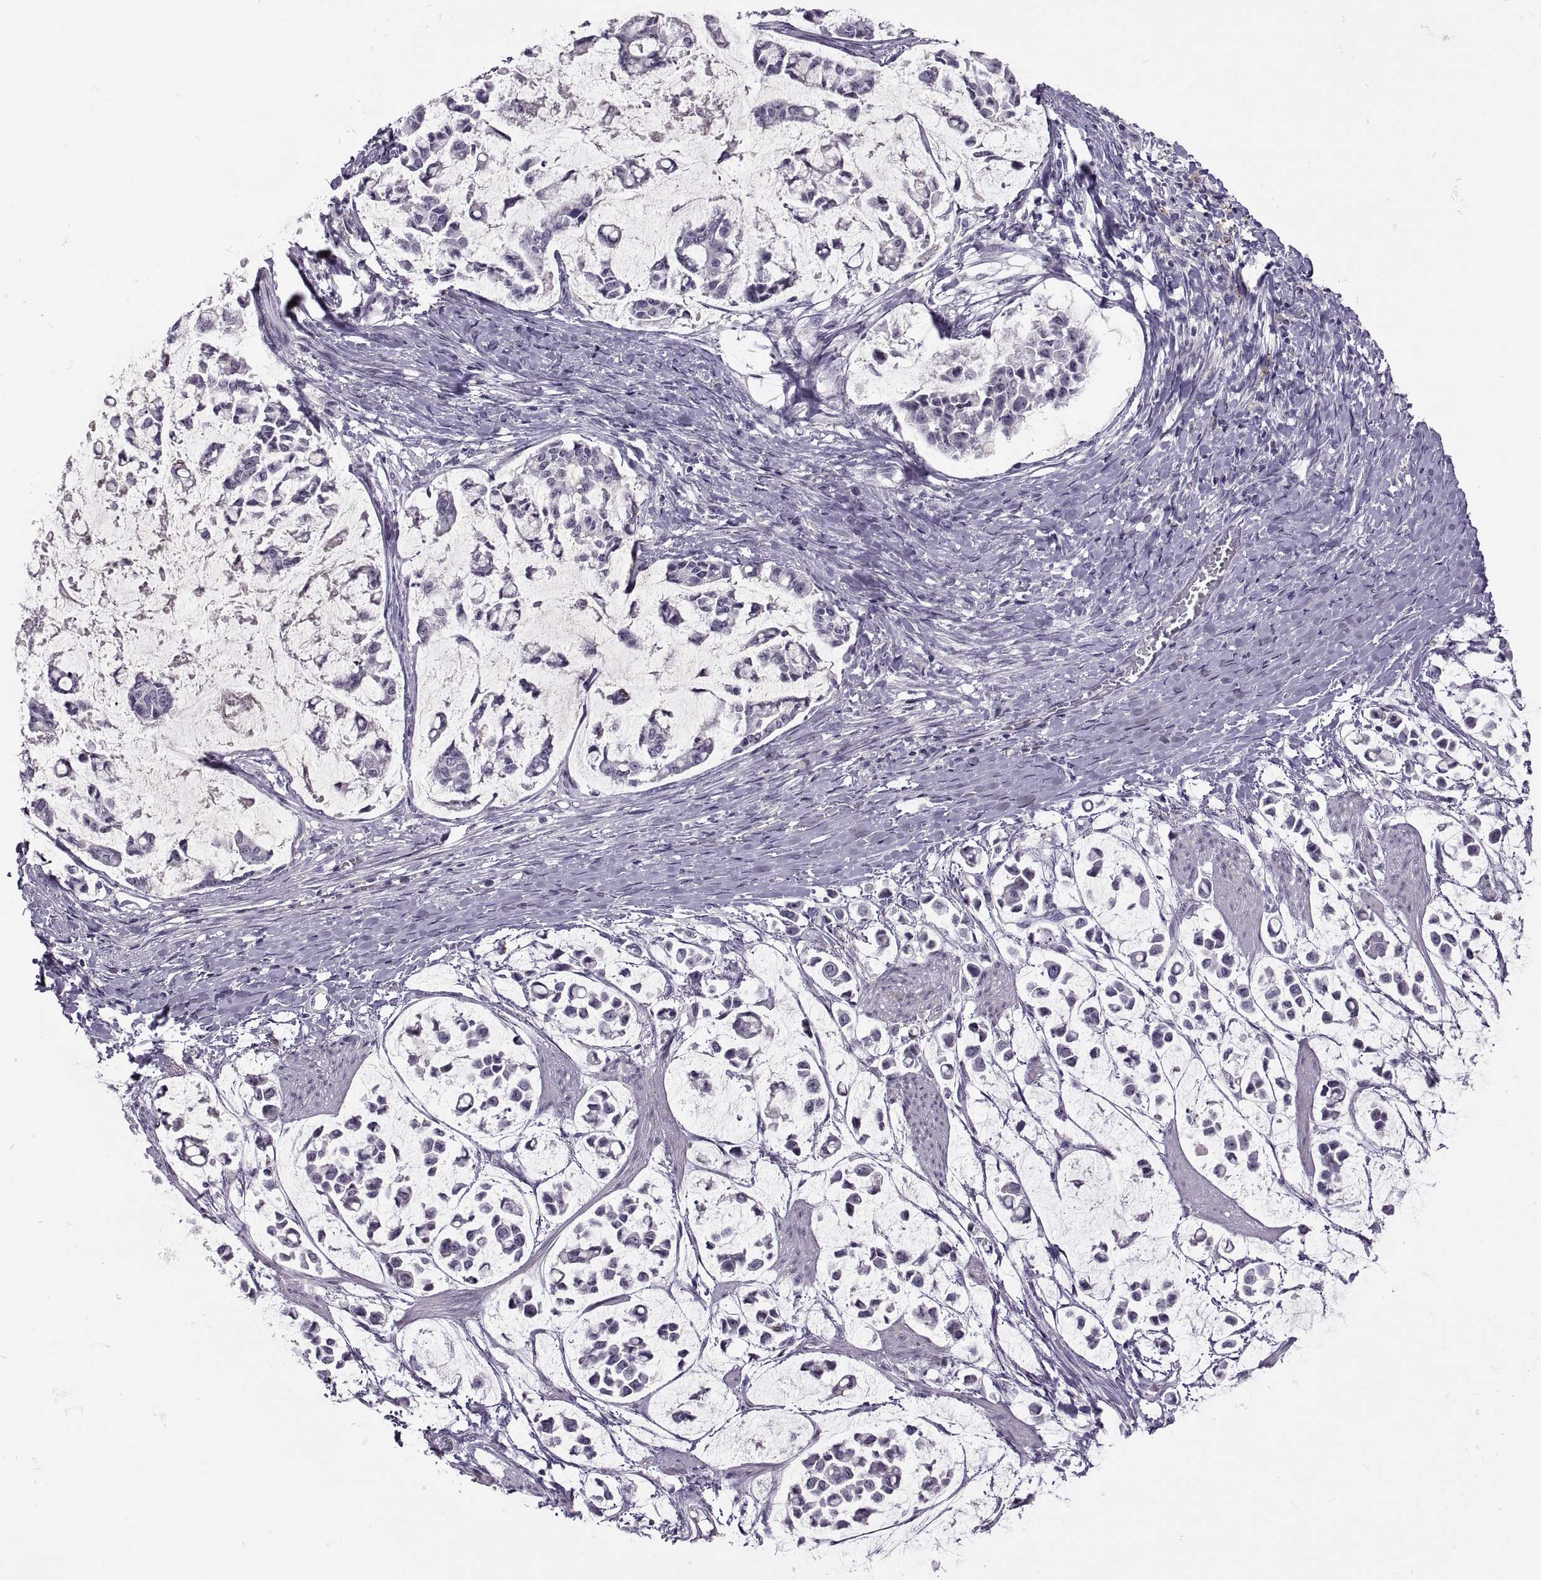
{"staining": {"intensity": "negative", "quantity": "none", "location": "none"}, "tissue": "stomach cancer", "cell_type": "Tumor cells", "image_type": "cancer", "snomed": [{"axis": "morphology", "description": "Adenocarcinoma, NOS"}, {"axis": "topography", "description": "Stomach"}], "caption": "Micrograph shows no significant protein expression in tumor cells of stomach cancer.", "gene": "CHCT1", "patient": {"sex": "male", "age": 82}}